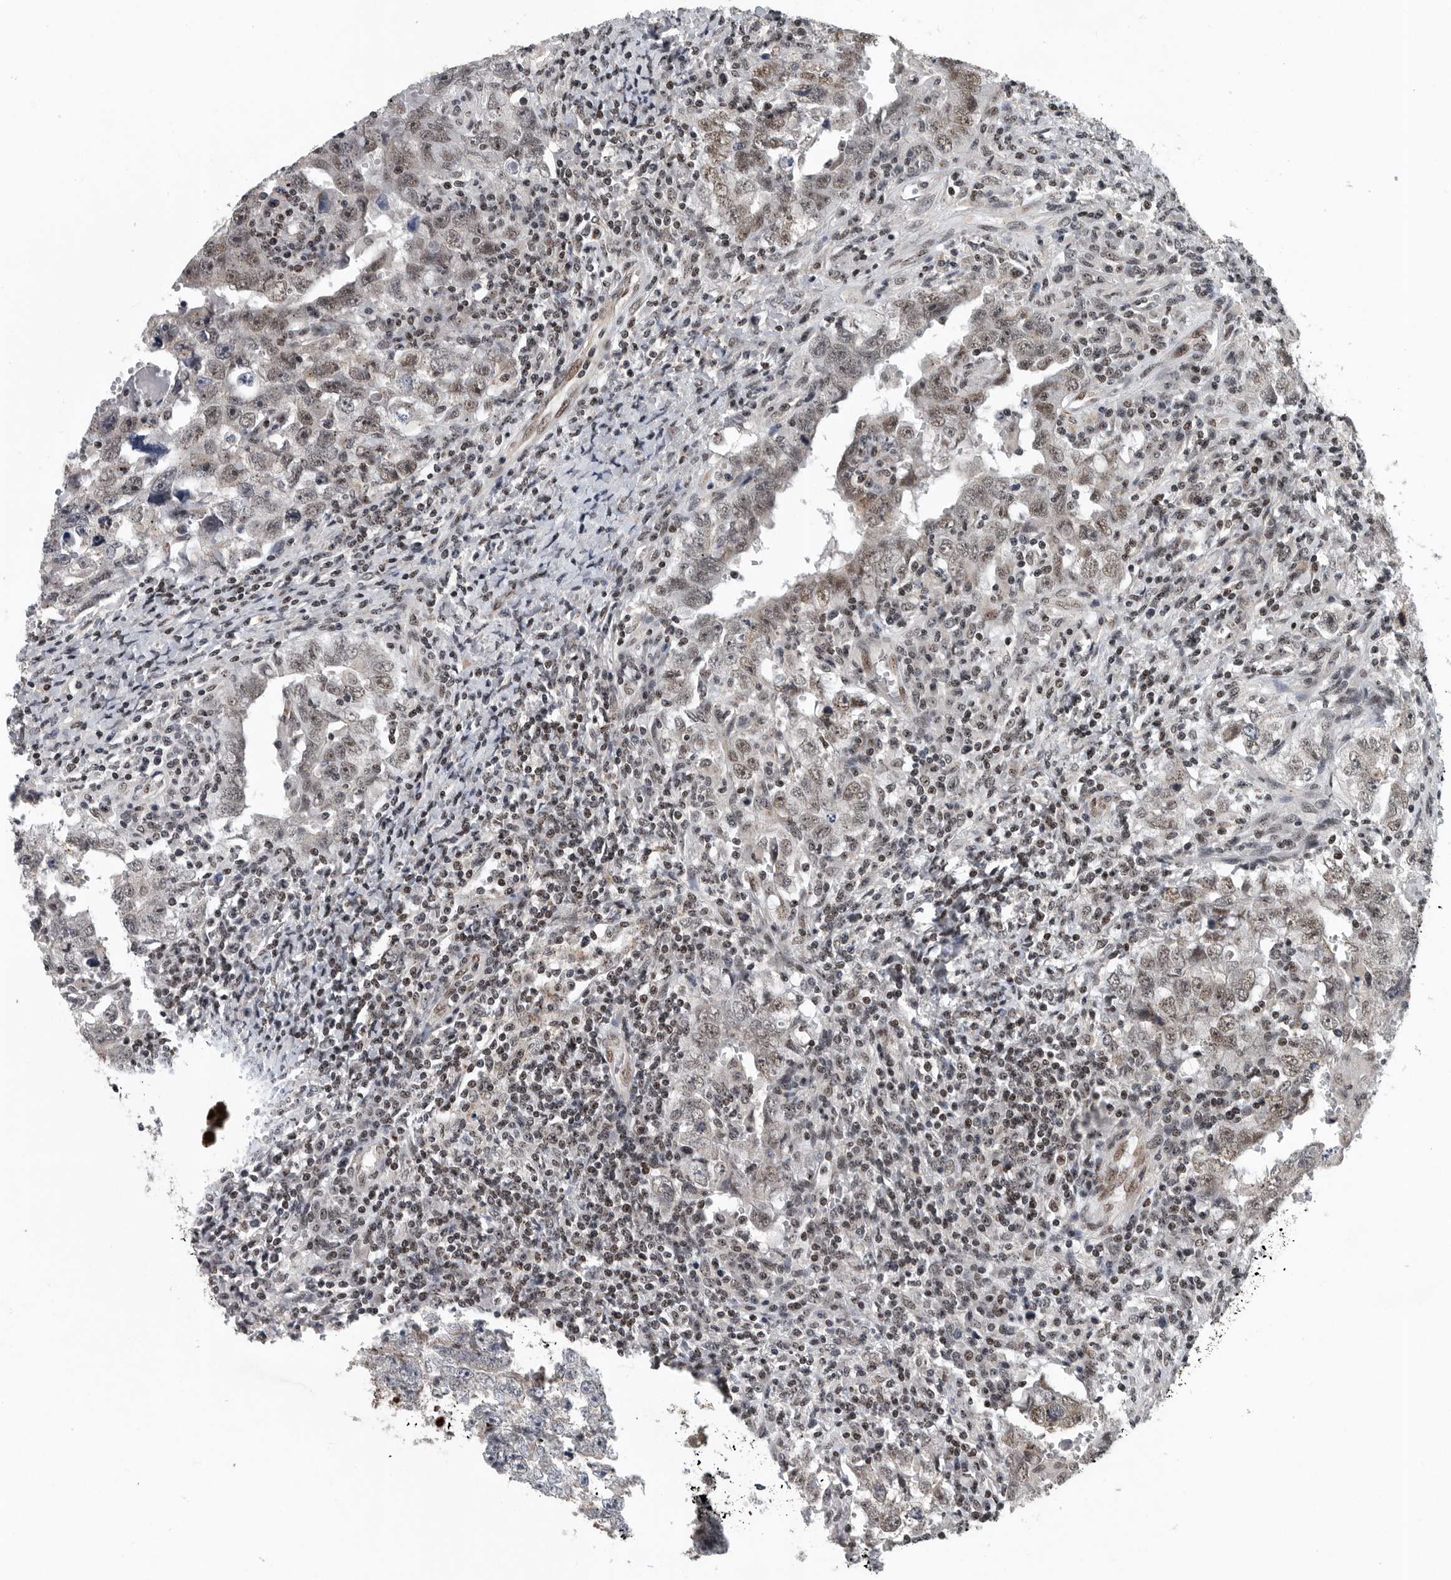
{"staining": {"intensity": "weak", "quantity": ">75%", "location": "nuclear"}, "tissue": "testis cancer", "cell_type": "Tumor cells", "image_type": "cancer", "snomed": [{"axis": "morphology", "description": "Carcinoma, Embryonal, NOS"}, {"axis": "topography", "description": "Testis"}], "caption": "IHC (DAB) staining of testis cancer (embryonal carcinoma) displays weak nuclear protein staining in approximately >75% of tumor cells.", "gene": "SENP7", "patient": {"sex": "male", "age": 26}}